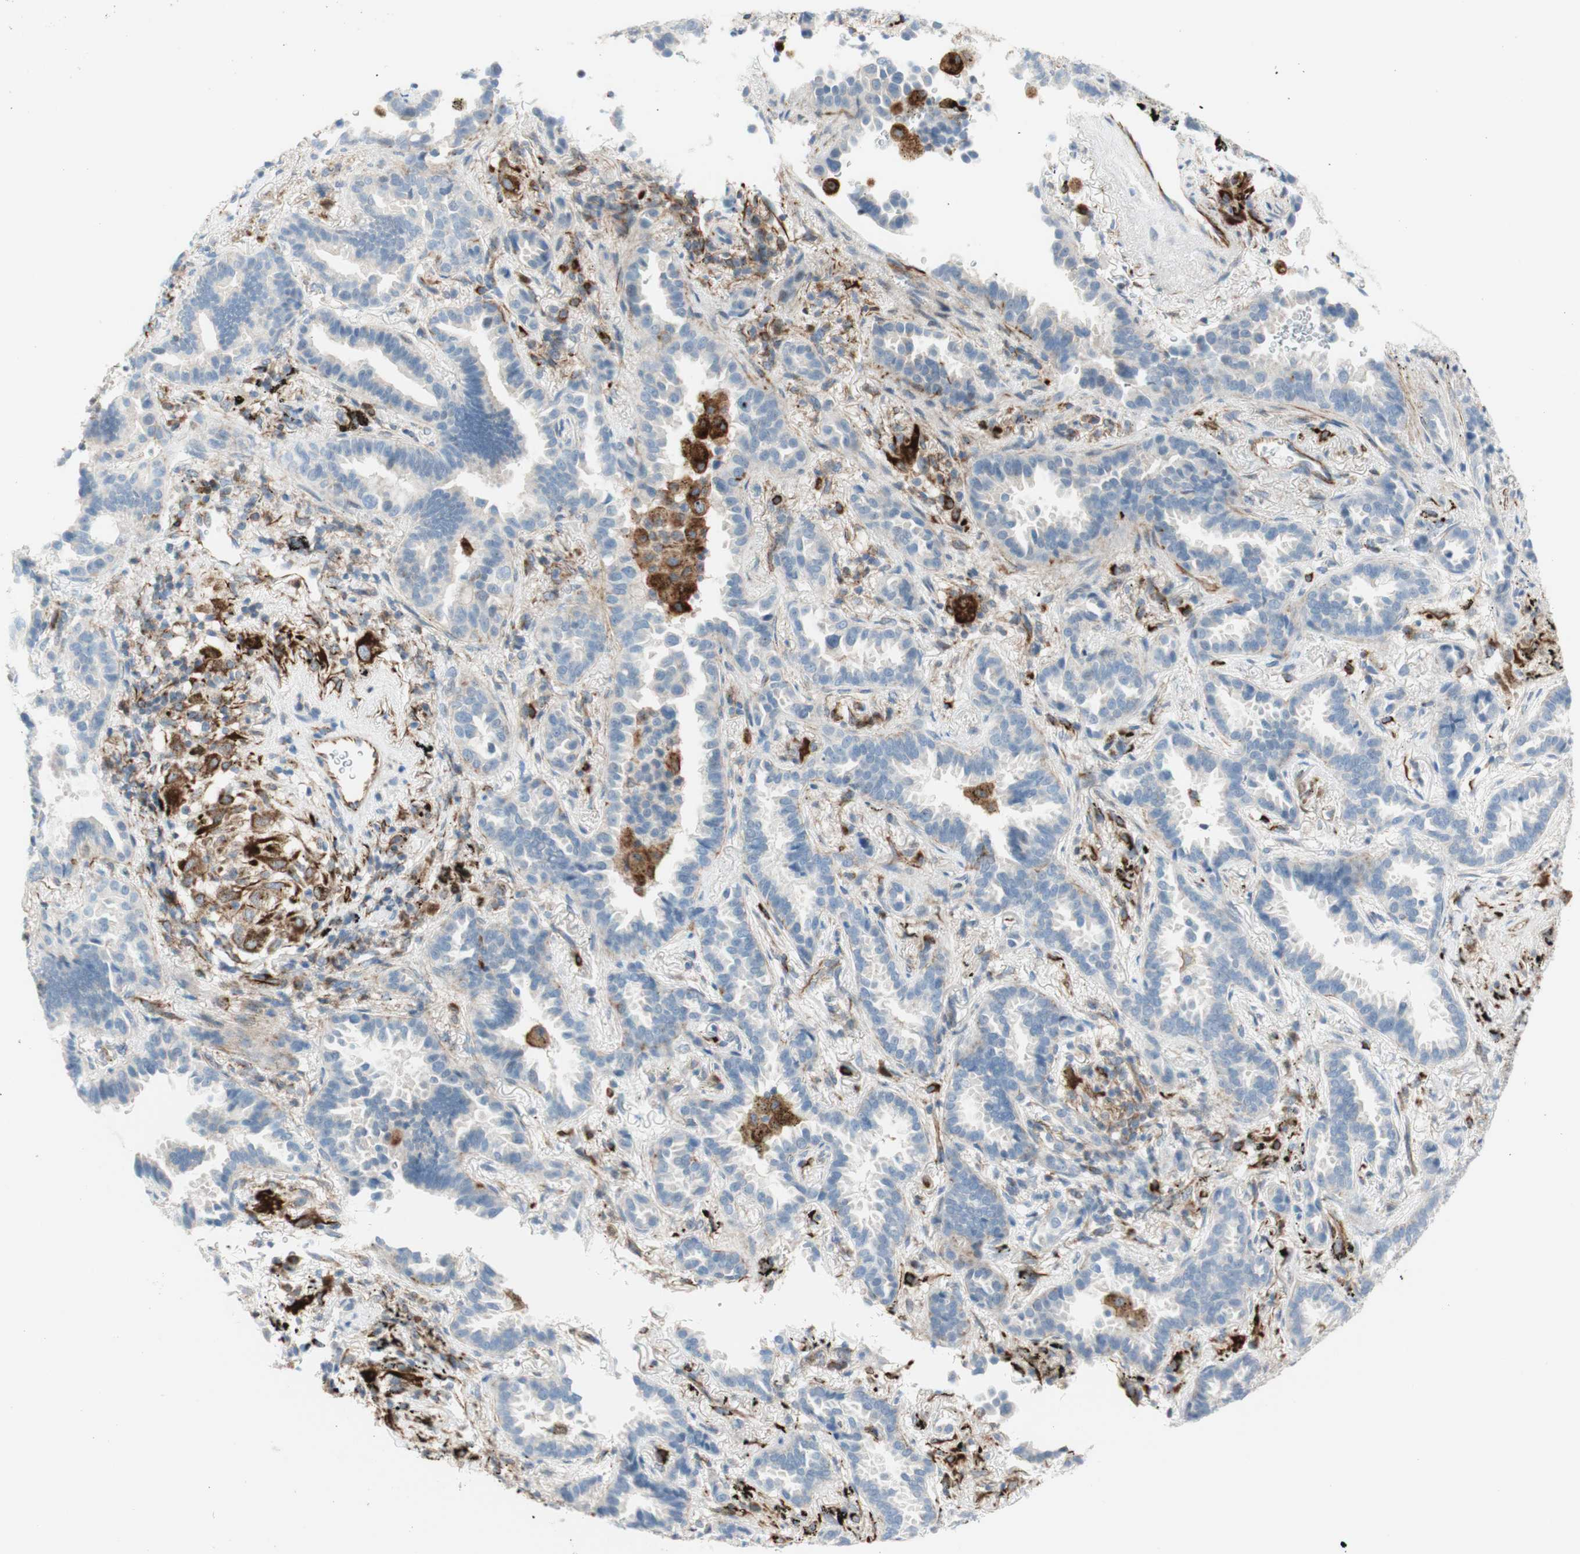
{"staining": {"intensity": "negative", "quantity": "none", "location": "none"}, "tissue": "lung cancer", "cell_type": "Tumor cells", "image_type": "cancer", "snomed": [{"axis": "morphology", "description": "Normal tissue, NOS"}, {"axis": "morphology", "description": "Adenocarcinoma, NOS"}, {"axis": "topography", "description": "Lung"}], "caption": "High magnification brightfield microscopy of lung adenocarcinoma stained with DAB (3,3'-diaminobenzidine) (brown) and counterstained with hematoxylin (blue): tumor cells show no significant positivity.", "gene": "POU2AF1", "patient": {"sex": "male", "age": 59}}